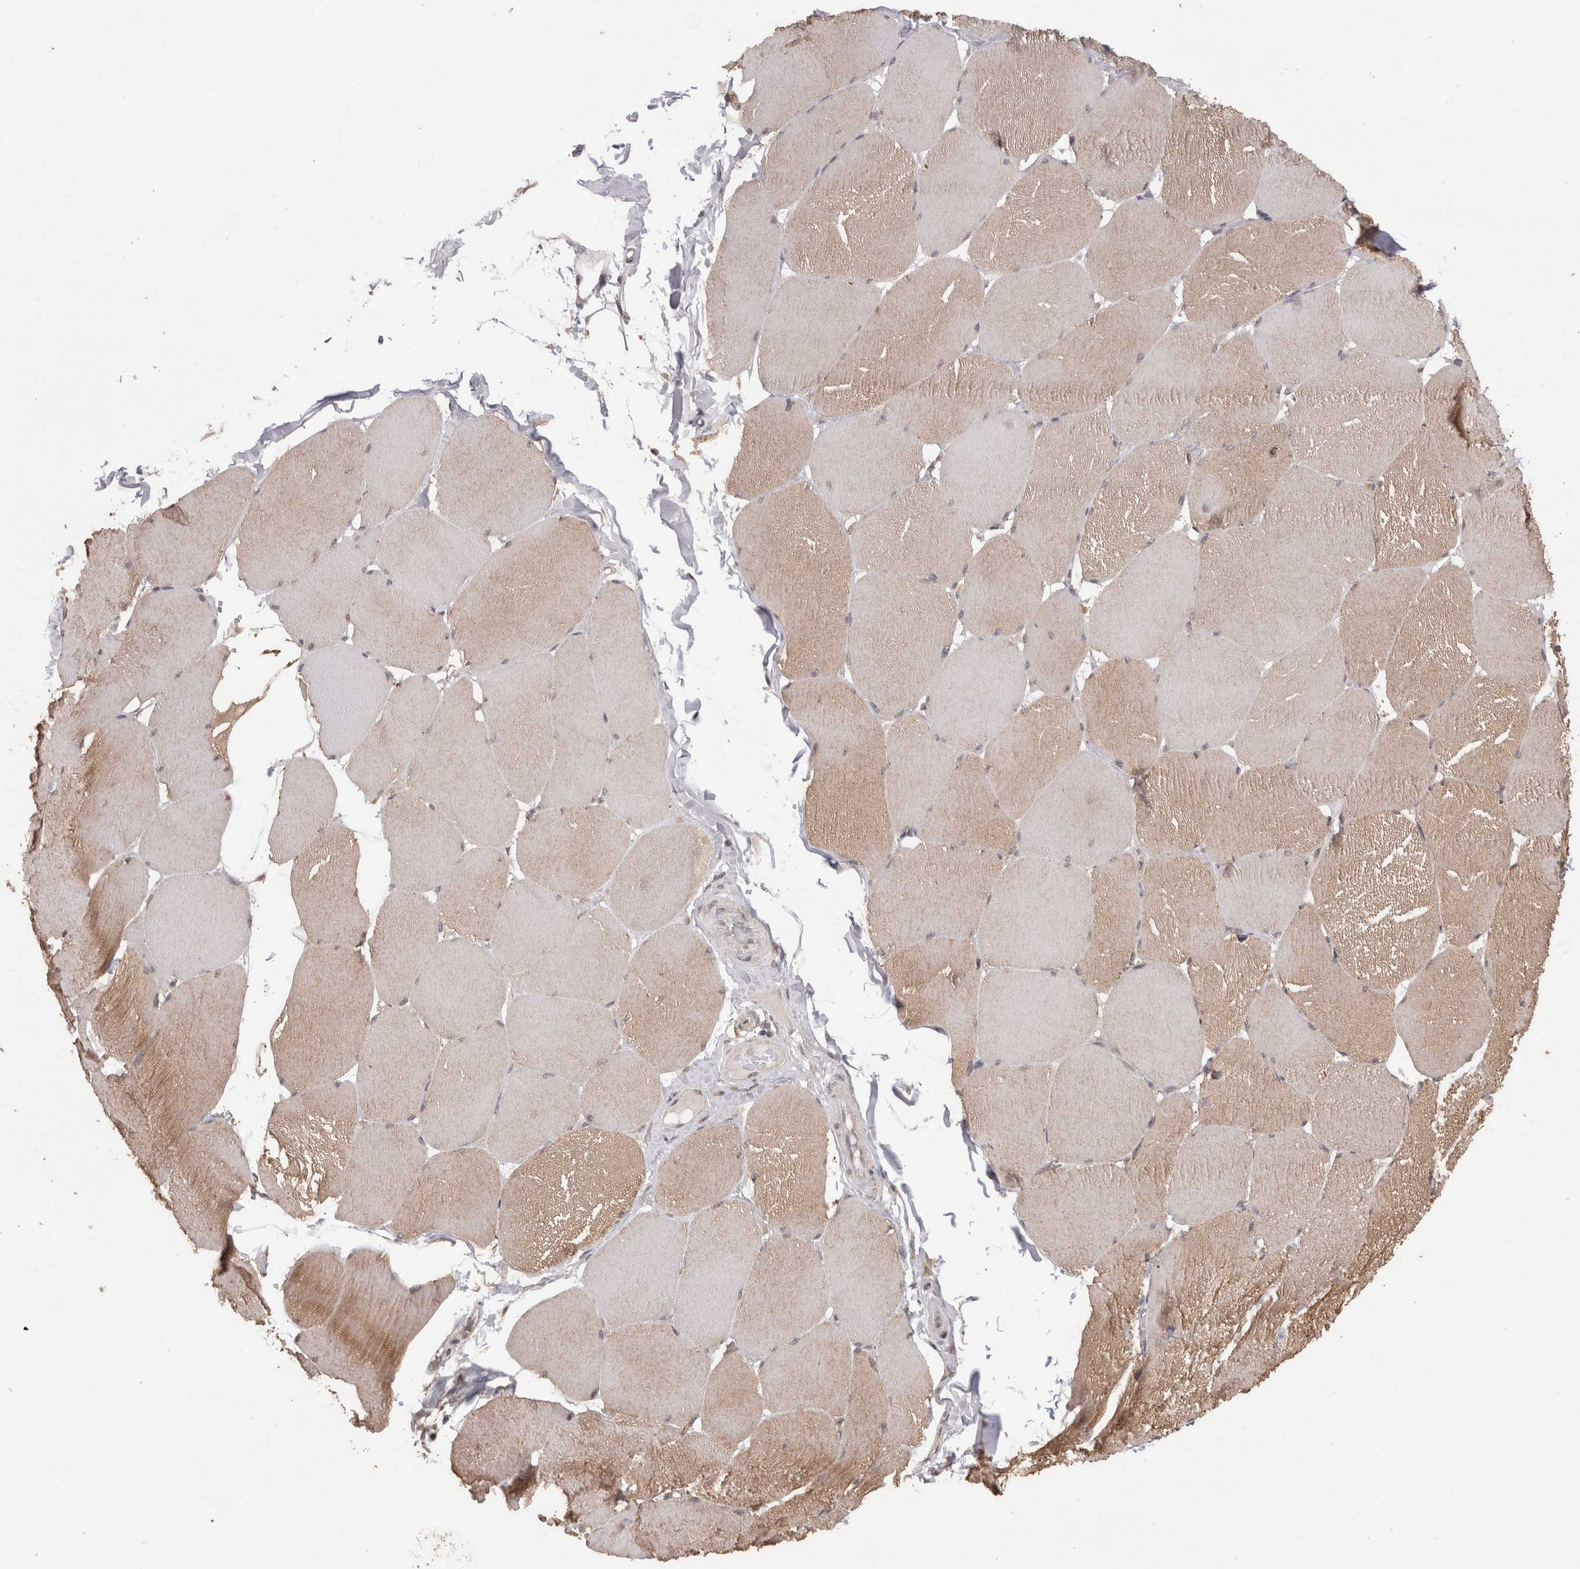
{"staining": {"intensity": "weak", "quantity": ">75%", "location": "cytoplasmic/membranous"}, "tissue": "skeletal muscle", "cell_type": "Myocytes", "image_type": "normal", "snomed": [{"axis": "morphology", "description": "Normal tissue, NOS"}, {"axis": "topography", "description": "Skin"}, {"axis": "topography", "description": "Skeletal muscle"}], "caption": "Immunohistochemistry (IHC) image of unremarkable human skeletal muscle stained for a protein (brown), which reveals low levels of weak cytoplasmic/membranous expression in approximately >75% of myocytes.", "gene": "GRK5", "patient": {"sex": "male", "age": 83}}